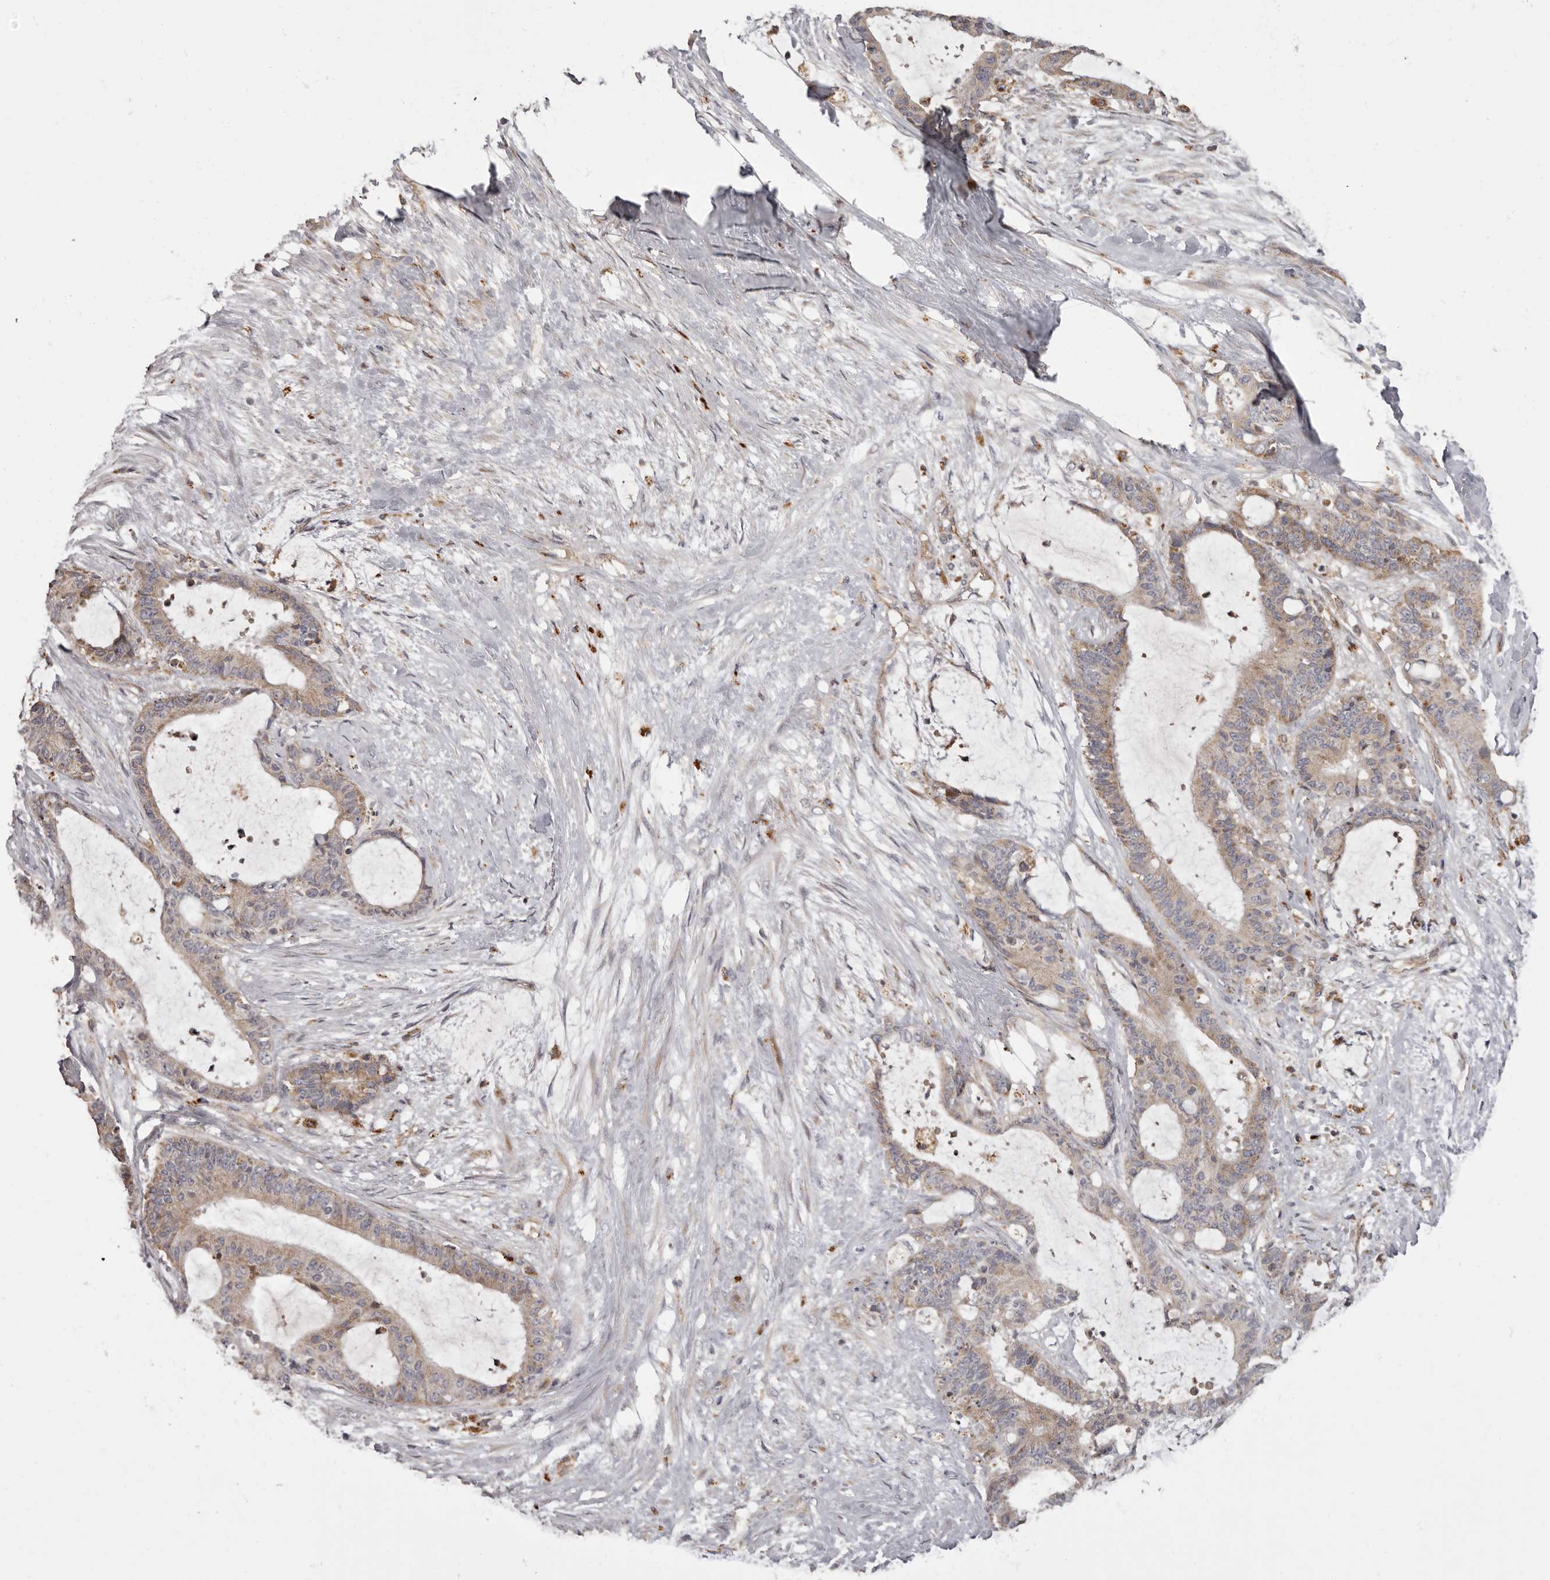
{"staining": {"intensity": "weak", "quantity": ">75%", "location": "cytoplasmic/membranous"}, "tissue": "liver cancer", "cell_type": "Tumor cells", "image_type": "cancer", "snomed": [{"axis": "morphology", "description": "Normal tissue, NOS"}, {"axis": "morphology", "description": "Cholangiocarcinoma"}, {"axis": "topography", "description": "Liver"}, {"axis": "topography", "description": "Peripheral nerve tissue"}], "caption": "Immunohistochemistry (IHC) histopathology image of neoplastic tissue: cholangiocarcinoma (liver) stained using immunohistochemistry demonstrates low levels of weak protein expression localized specifically in the cytoplasmic/membranous of tumor cells, appearing as a cytoplasmic/membranous brown color.", "gene": "ADCY2", "patient": {"sex": "female", "age": 73}}